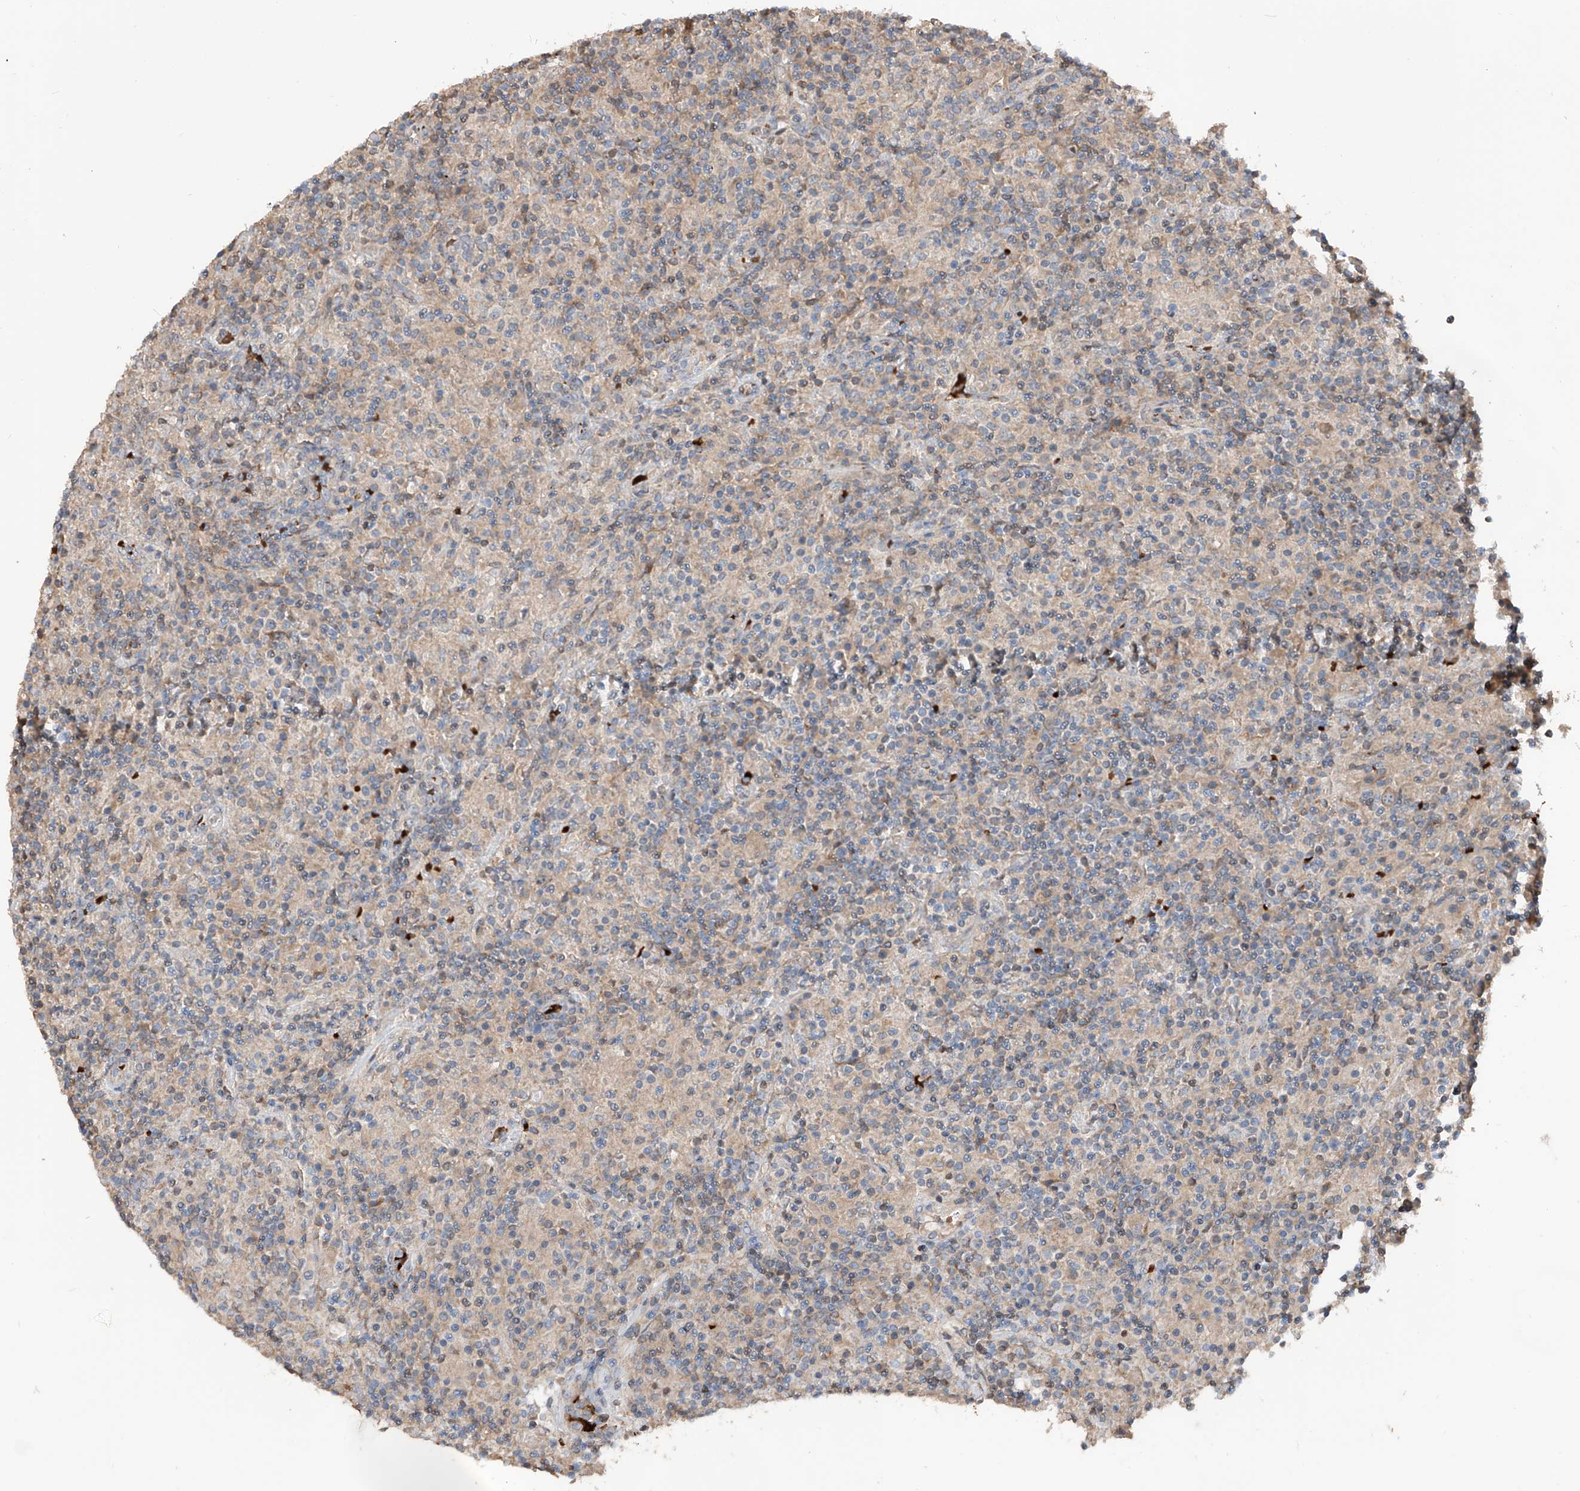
{"staining": {"intensity": "negative", "quantity": "none", "location": "none"}, "tissue": "lymphoma", "cell_type": "Tumor cells", "image_type": "cancer", "snomed": [{"axis": "morphology", "description": "Hodgkin's disease, NOS"}, {"axis": "topography", "description": "Lymph node"}], "caption": "High magnification brightfield microscopy of Hodgkin's disease stained with DAB (3,3'-diaminobenzidine) (brown) and counterstained with hematoxylin (blue): tumor cells show no significant positivity. The staining is performed using DAB brown chromogen with nuclei counter-stained in using hematoxylin.", "gene": "EDN1", "patient": {"sex": "male", "age": 70}}